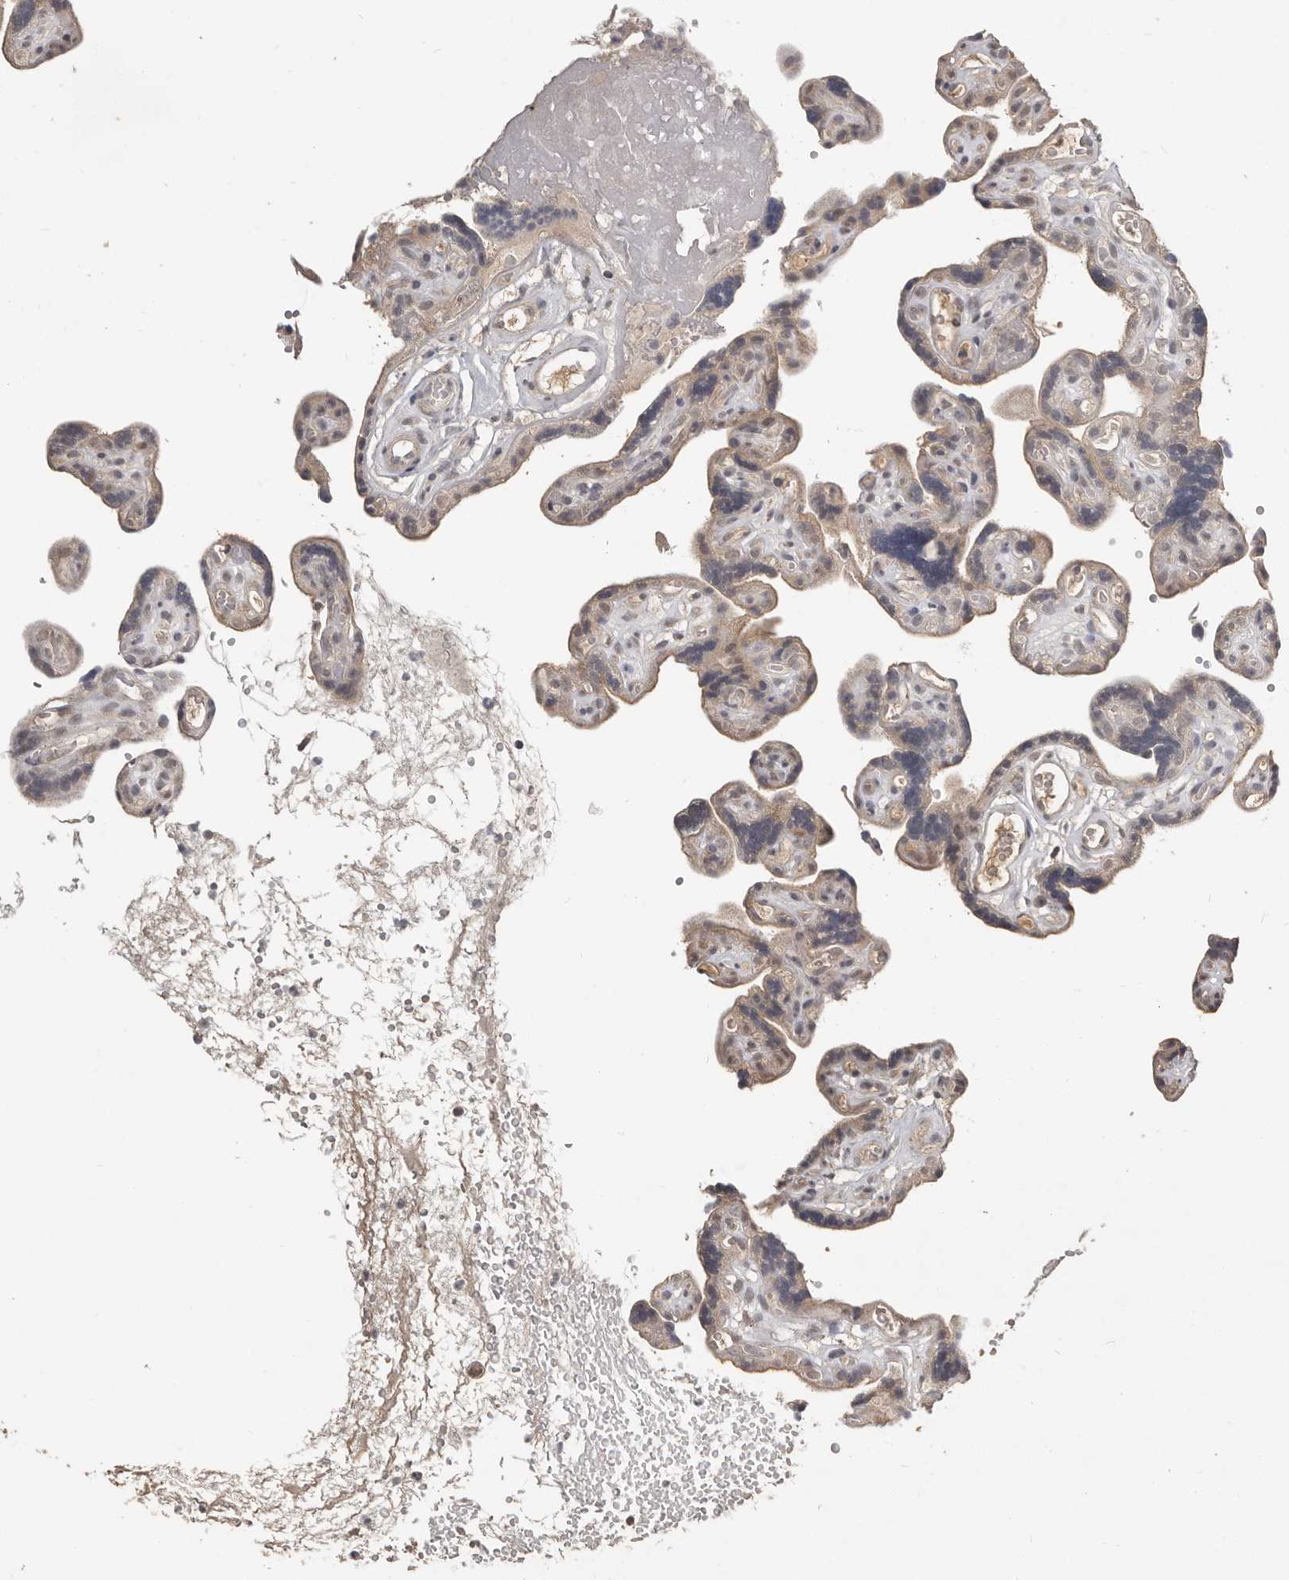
{"staining": {"intensity": "weak", "quantity": ">75%", "location": "cytoplasmic/membranous"}, "tissue": "placenta", "cell_type": "Trophoblastic cells", "image_type": "normal", "snomed": [{"axis": "morphology", "description": "Normal tissue, NOS"}, {"axis": "topography", "description": "Placenta"}], "caption": "Brown immunohistochemical staining in normal placenta exhibits weak cytoplasmic/membranous staining in approximately >75% of trophoblastic cells.", "gene": "ZFP14", "patient": {"sex": "female", "age": 30}}